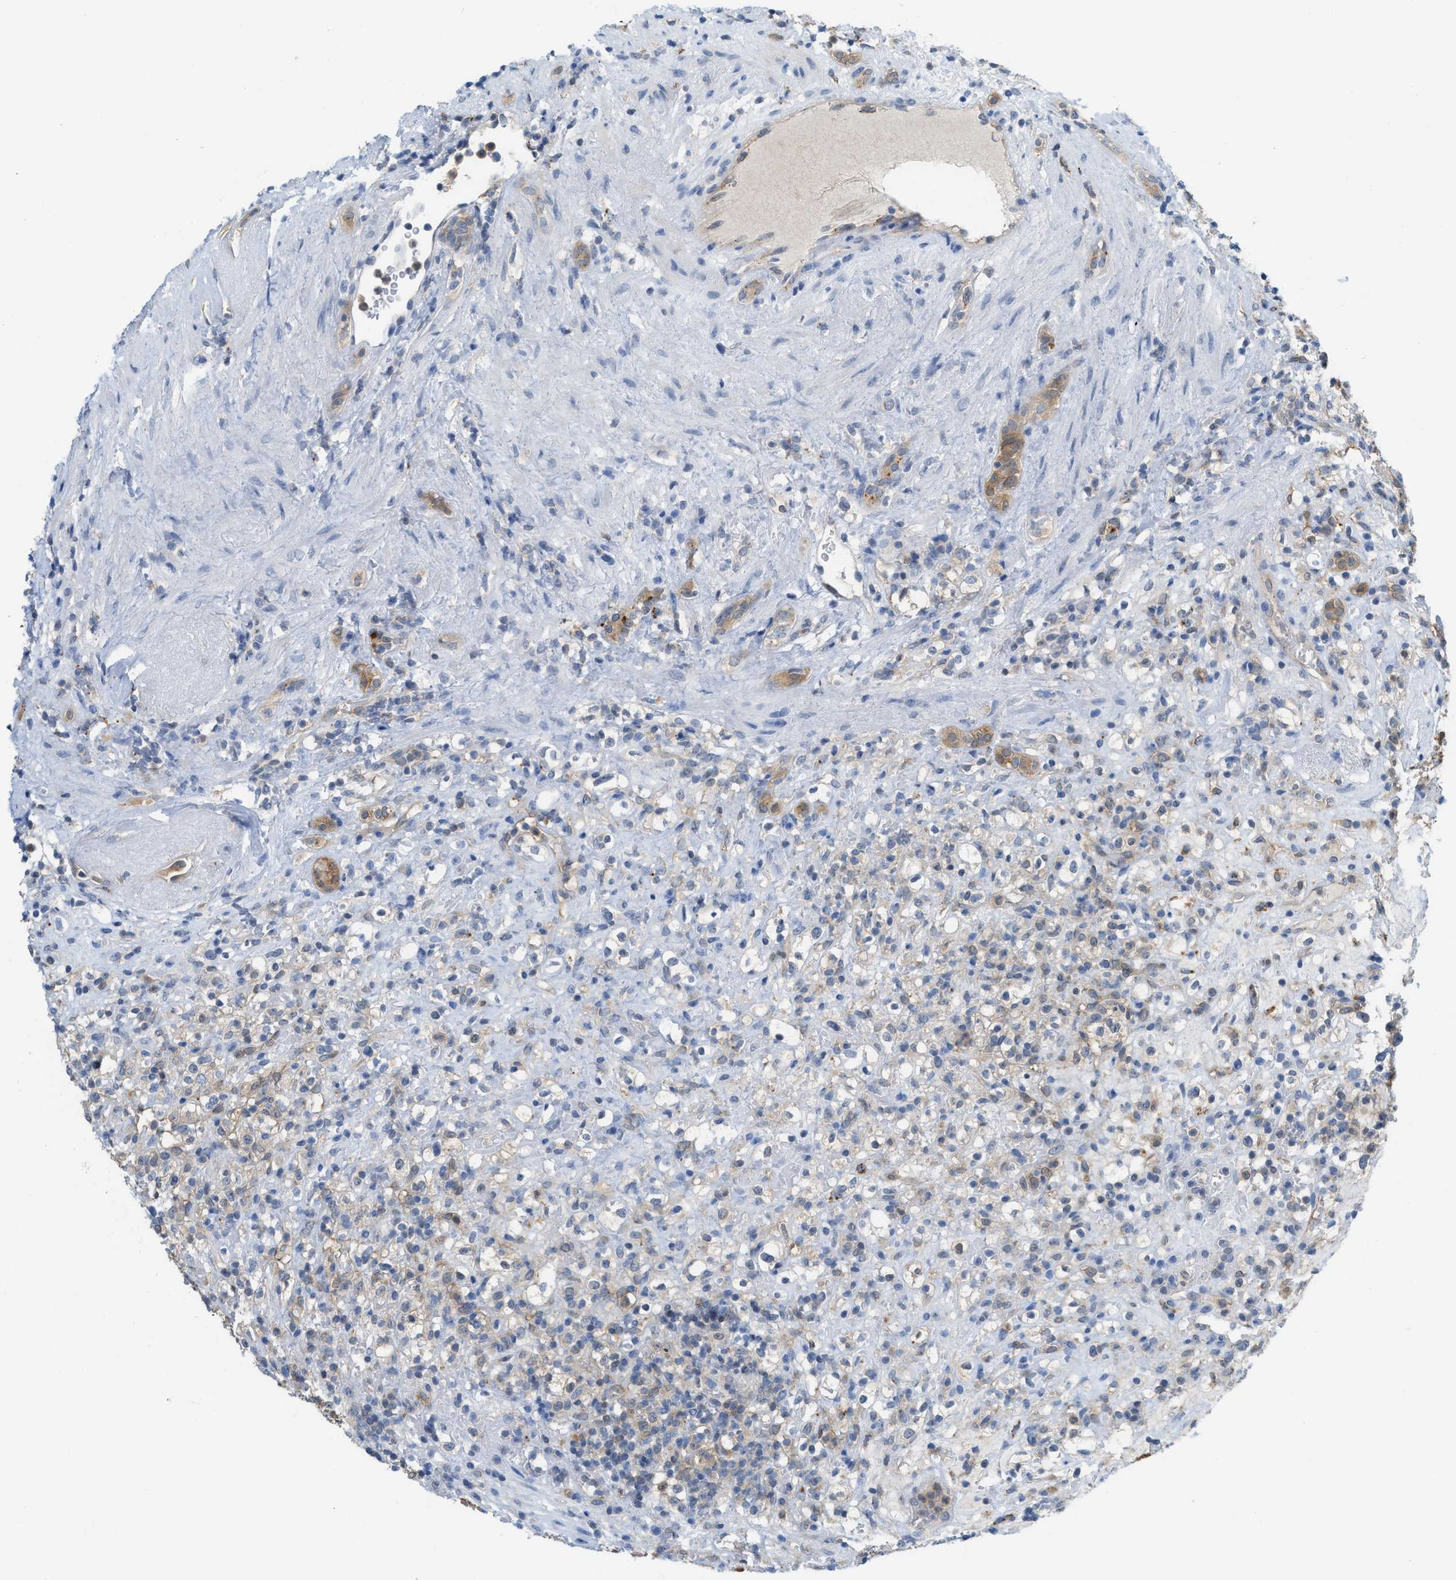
{"staining": {"intensity": "weak", "quantity": ">75%", "location": "cytoplasmic/membranous"}, "tissue": "renal cancer", "cell_type": "Tumor cells", "image_type": "cancer", "snomed": [{"axis": "morphology", "description": "Normal tissue, NOS"}, {"axis": "morphology", "description": "Adenocarcinoma, NOS"}, {"axis": "topography", "description": "Kidney"}], "caption": "Renal cancer (adenocarcinoma) tissue reveals weak cytoplasmic/membranous positivity in approximately >75% of tumor cells", "gene": "CSTB", "patient": {"sex": "female", "age": 72}}